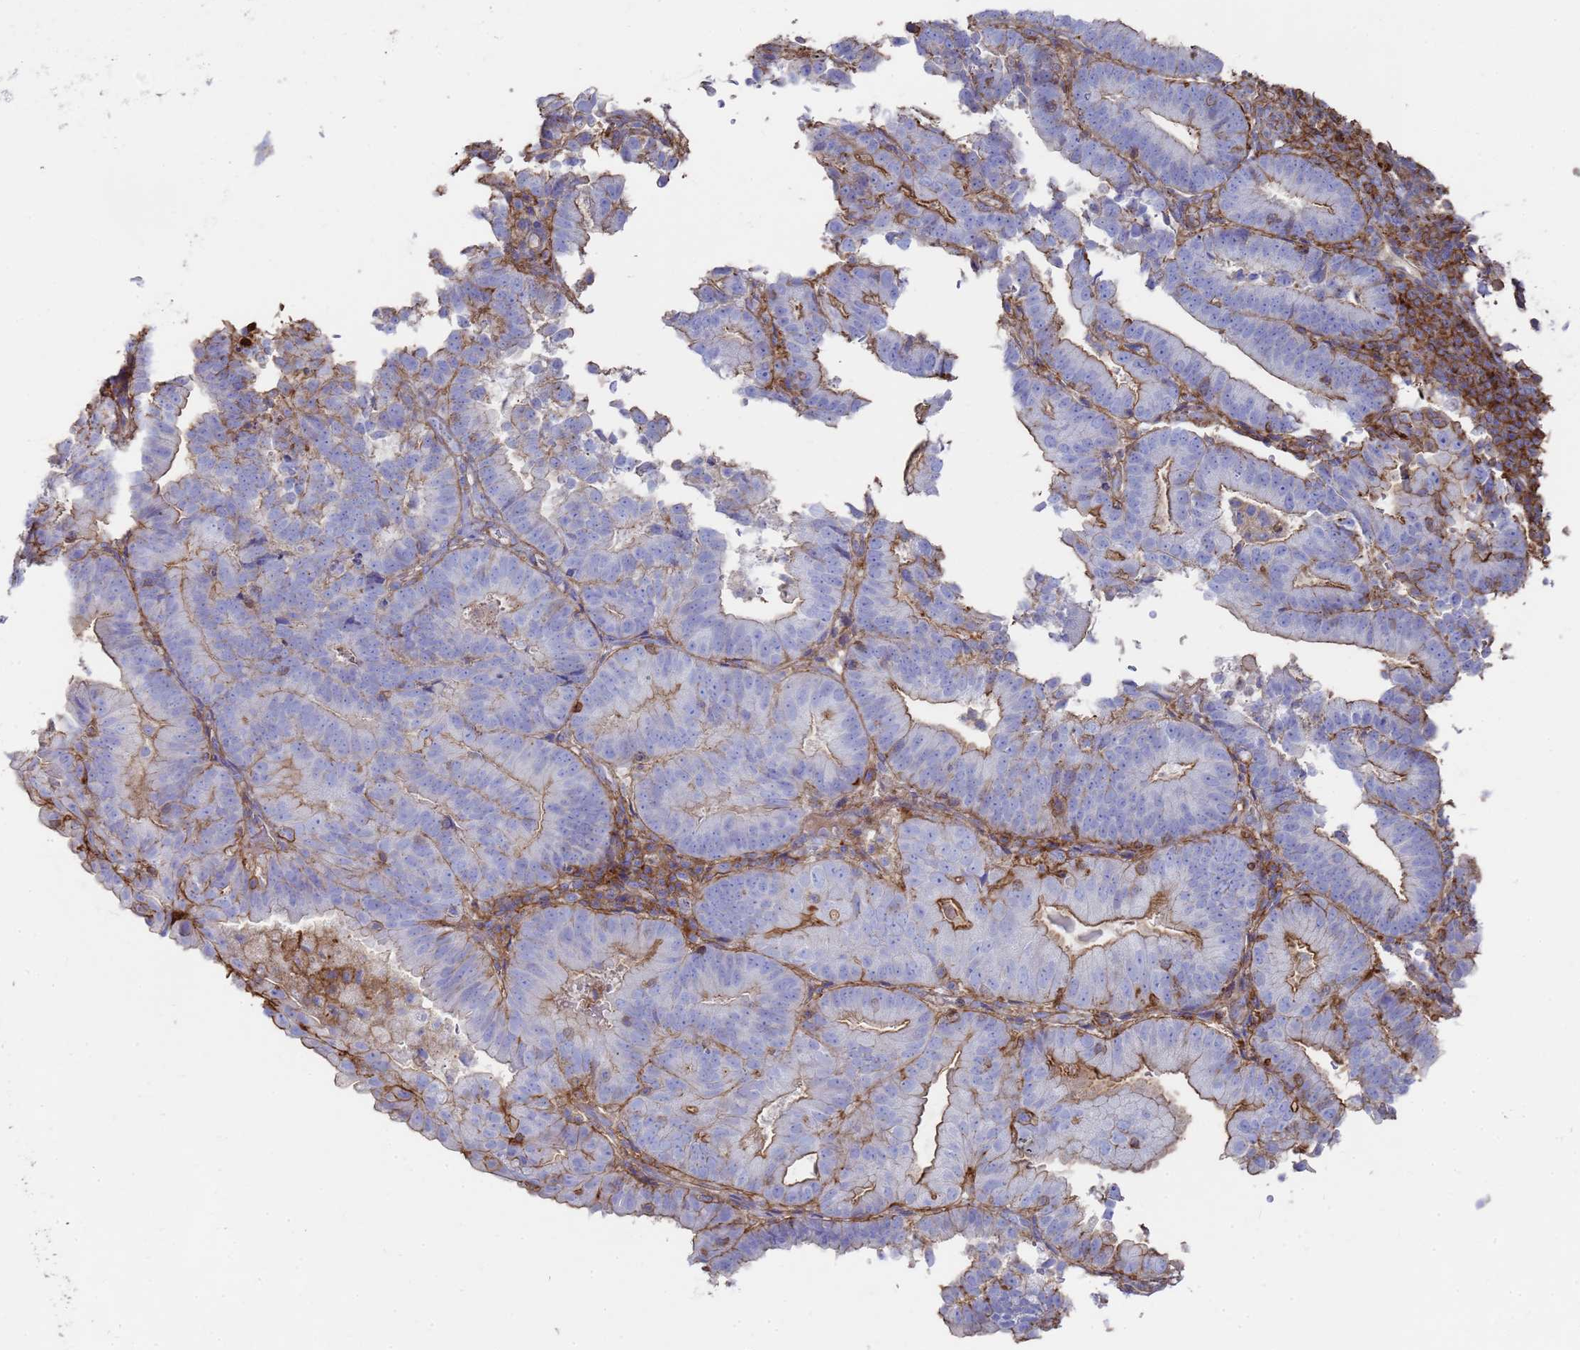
{"staining": {"intensity": "moderate", "quantity": "25%-75%", "location": "cytoplasmic/membranous"}, "tissue": "endometrial cancer", "cell_type": "Tumor cells", "image_type": "cancer", "snomed": [{"axis": "morphology", "description": "Adenocarcinoma, NOS"}, {"axis": "topography", "description": "Endometrium"}], "caption": "Approximately 25%-75% of tumor cells in endometrial cancer (adenocarcinoma) show moderate cytoplasmic/membranous protein staining as visualized by brown immunohistochemical staining.", "gene": "ACTB", "patient": {"sex": "female", "age": 70}}